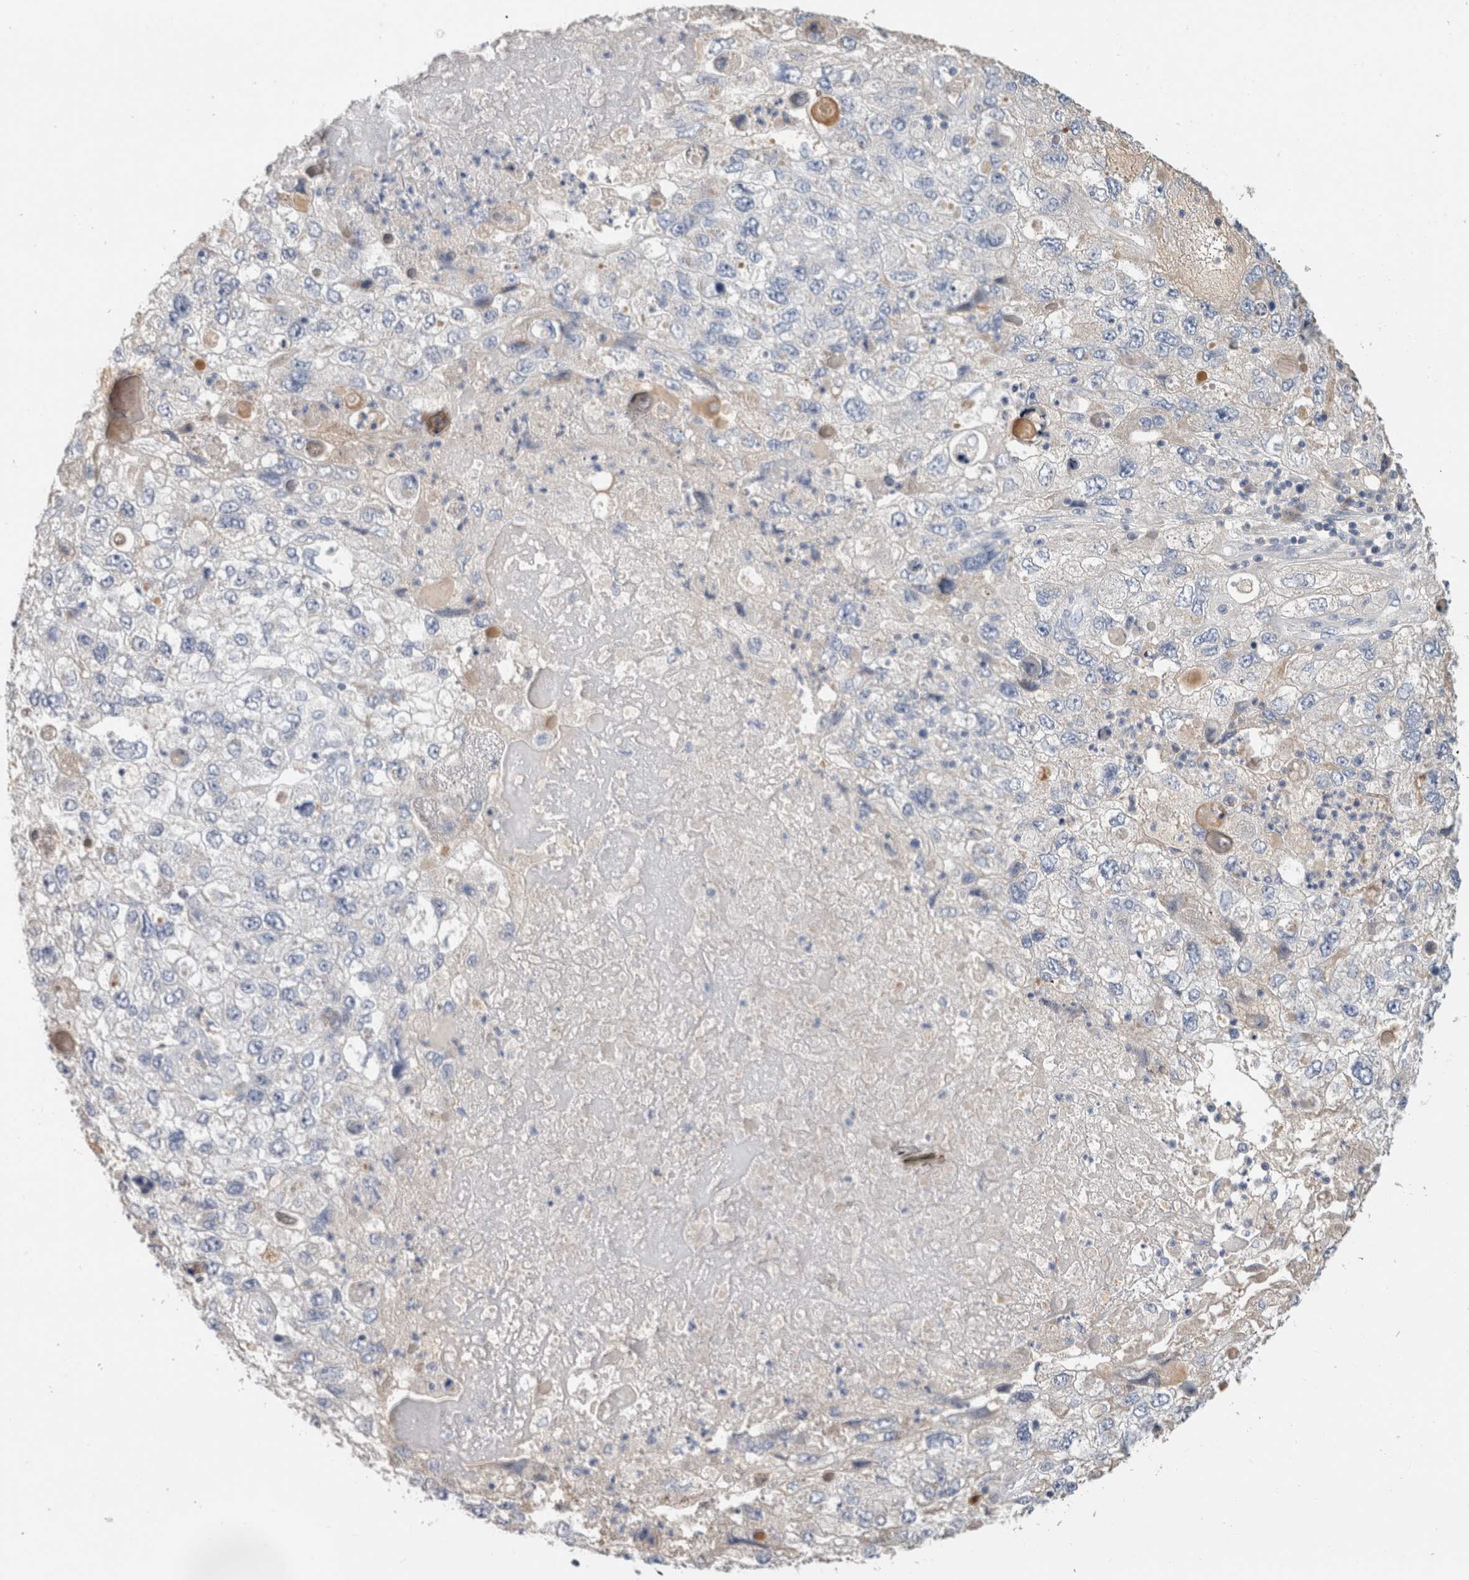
{"staining": {"intensity": "negative", "quantity": "none", "location": "none"}, "tissue": "endometrial cancer", "cell_type": "Tumor cells", "image_type": "cancer", "snomed": [{"axis": "morphology", "description": "Adenocarcinoma, NOS"}, {"axis": "topography", "description": "Endometrium"}], "caption": "There is no significant expression in tumor cells of endometrial adenocarcinoma. (Stains: DAB IHC with hematoxylin counter stain, Microscopy: brightfield microscopy at high magnification).", "gene": "SCGB1A1", "patient": {"sex": "female", "age": 49}}